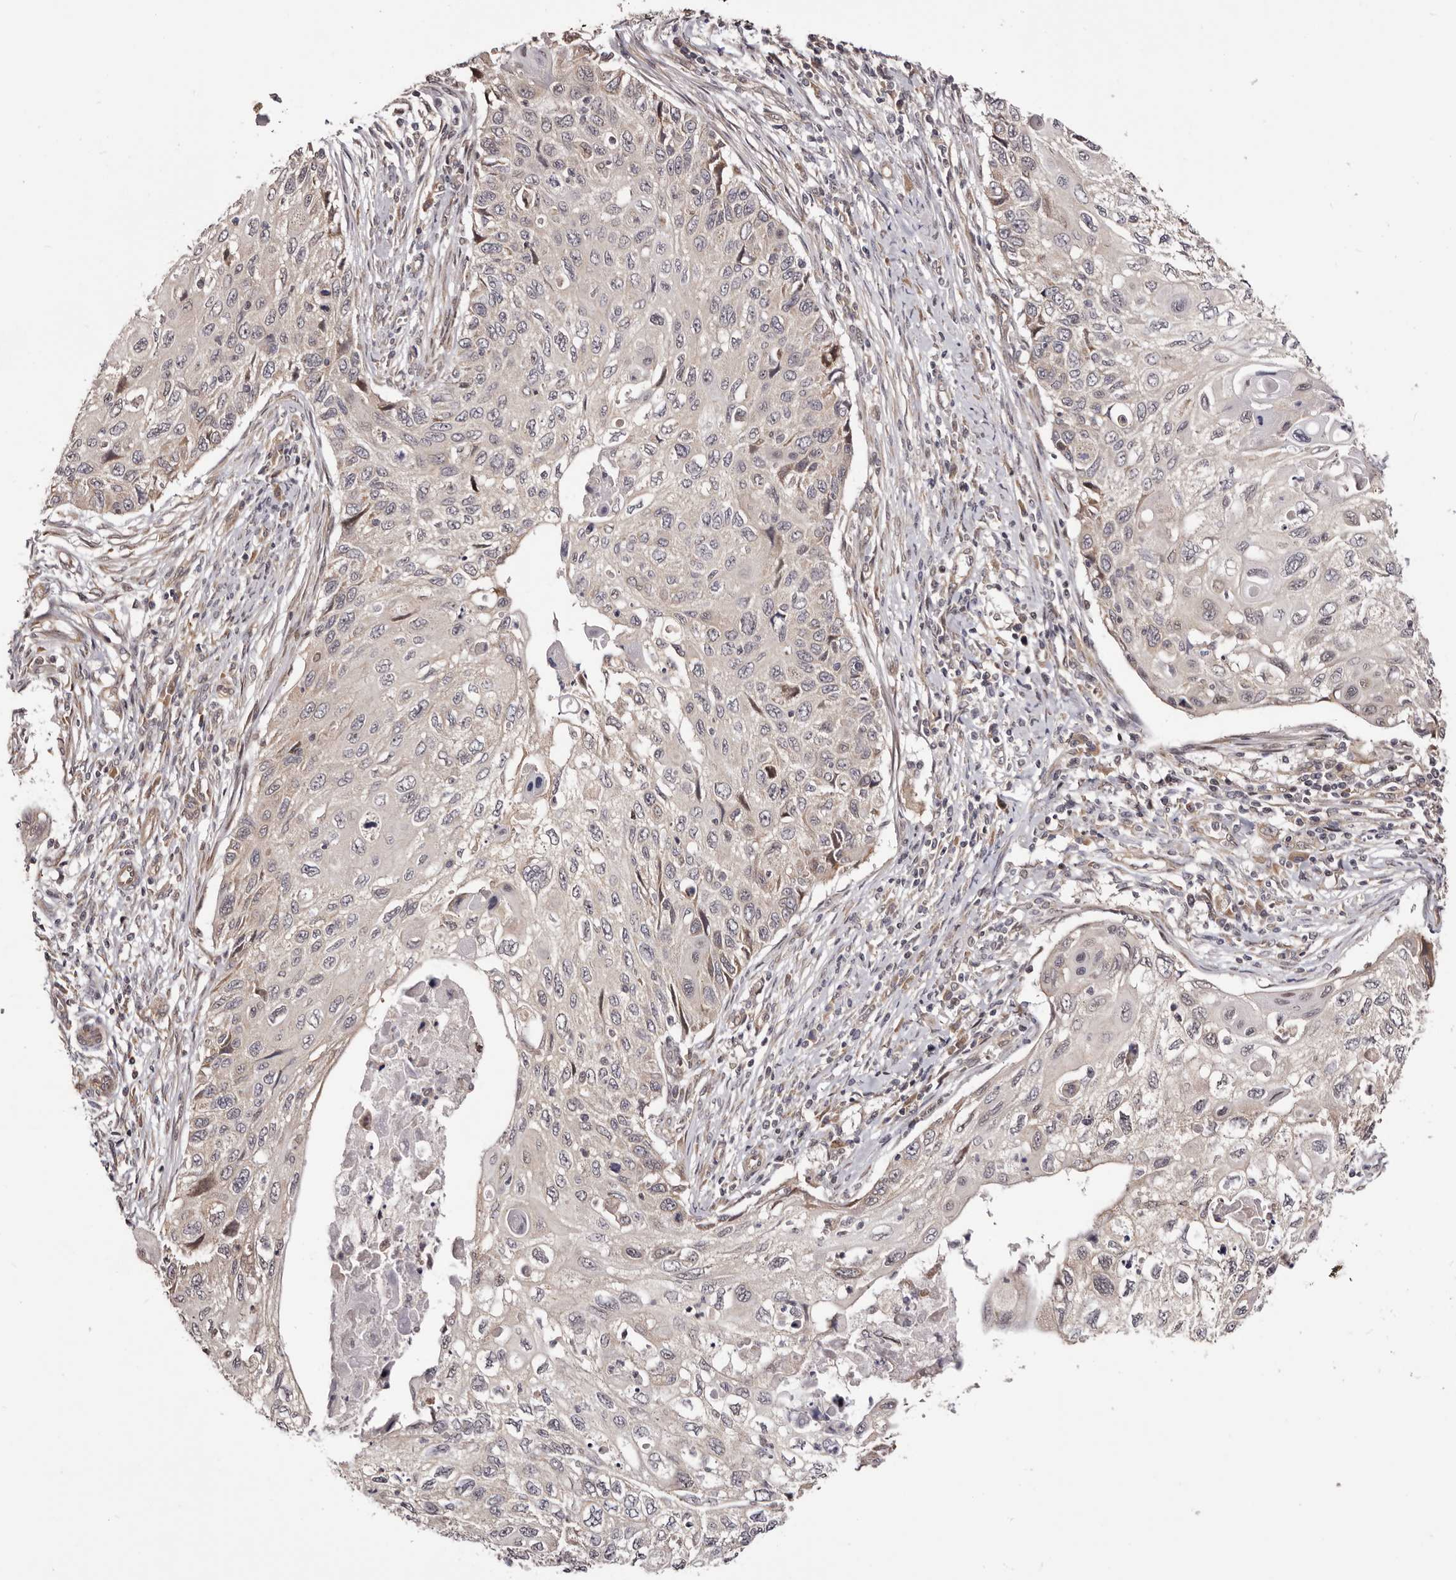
{"staining": {"intensity": "negative", "quantity": "none", "location": "none"}, "tissue": "cervical cancer", "cell_type": "Tumor cells", "image_type": "cancer", "snomed": [{"axis": "morphology", "description": "Squamous cell carcinoma, NOS"}, {"axis": "topography", "description": "Cervix"}], "caption": "A micrograph of human squamous cell carcinoma (cervical) is negative for staining in tumor cells.", "gene": "NOL12", "patient": {"sex": "female", "age": 70}}